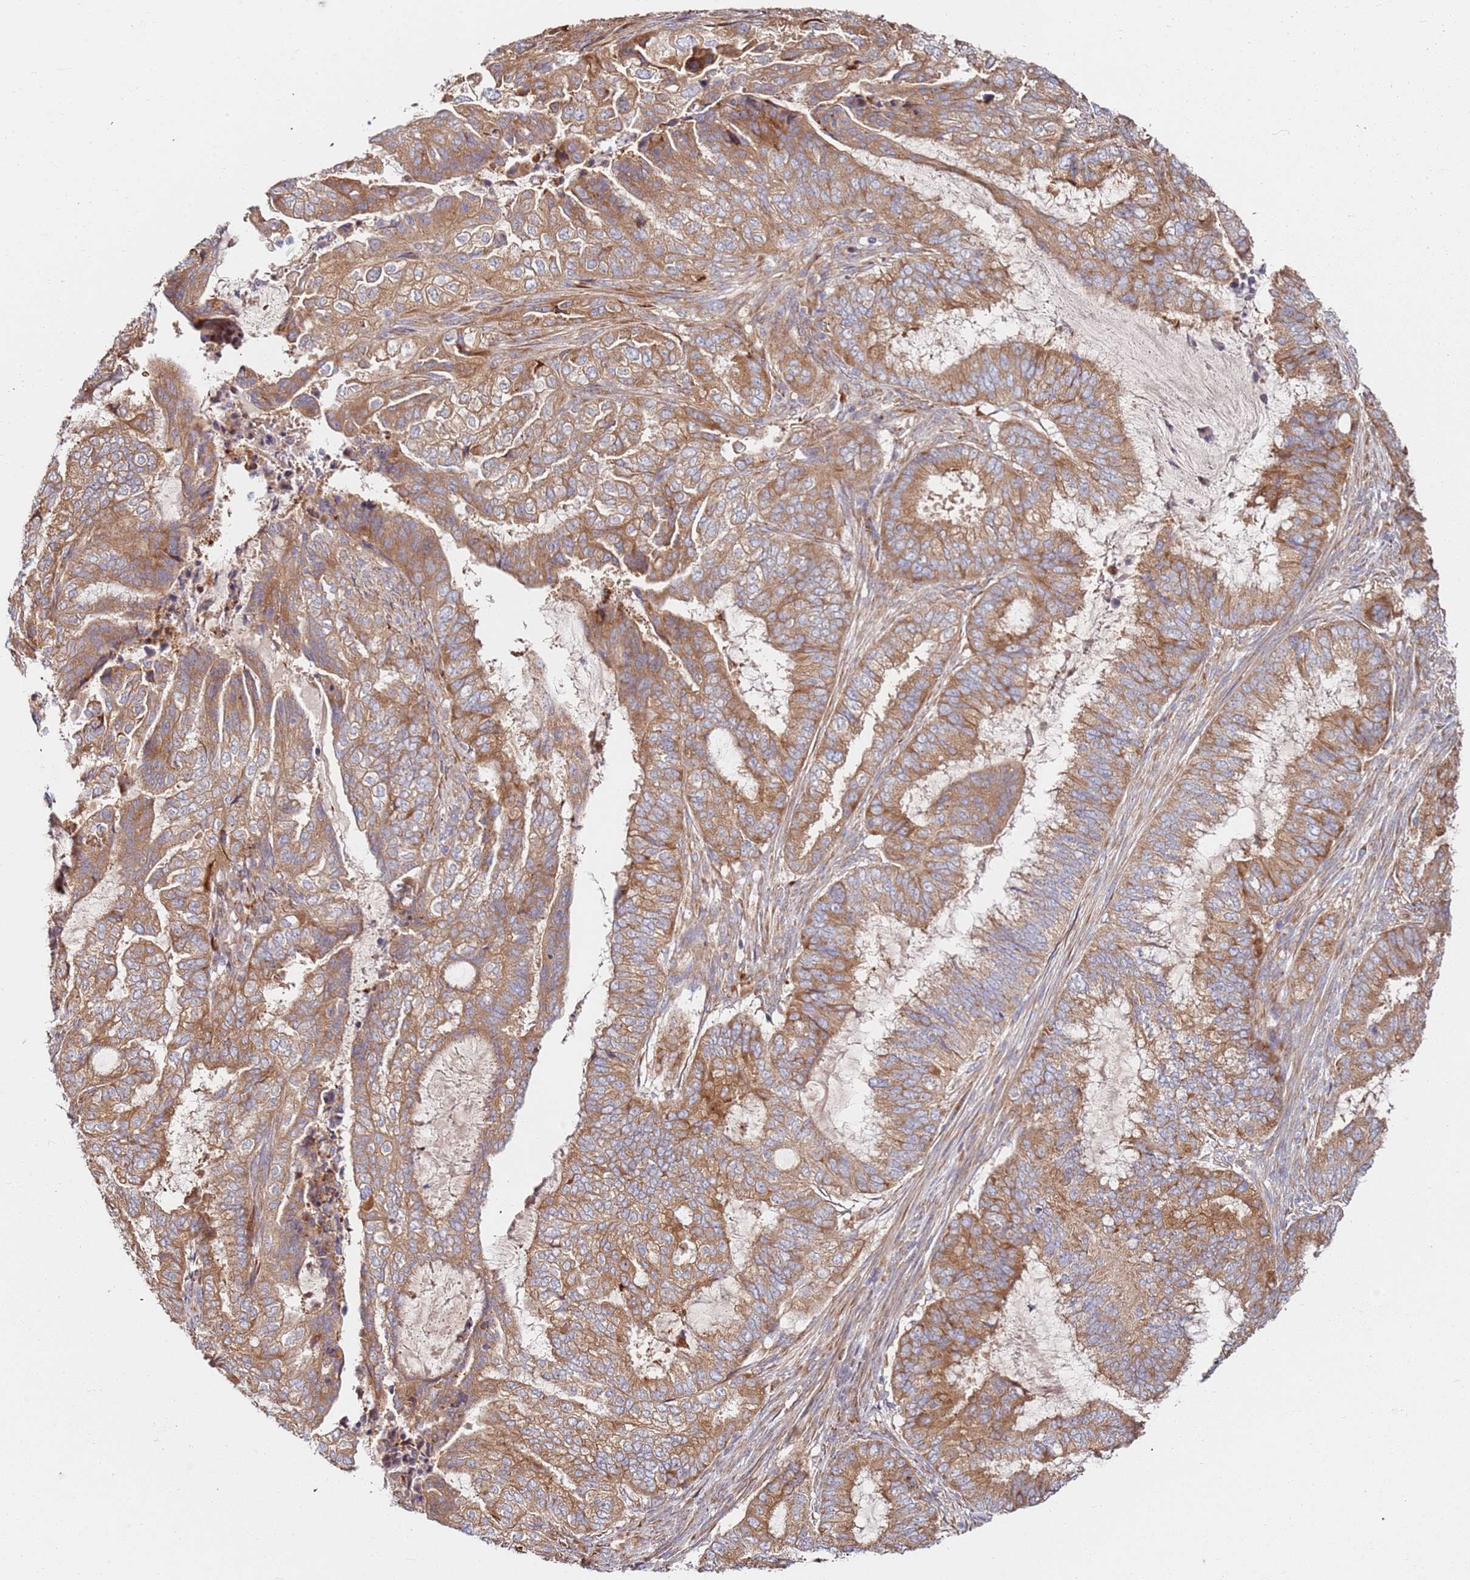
{"staining": {"intensity": "moderate", "quantity": ">75%", "location": "cytoplasmic/membranous"}, "tissue": "endometrial cancer", "cell_type": "Tumor cells", "image_type": "cancer", "snomed": [{"axis": "morphology", "description": "Adenocarcinoma, NOS"}, {"axis": "topography", "description": "Endometrium"}], "caption": "Immunohistochemical staining of human adenocarcinoma (endometrial) exhibits medium levels of moderate cytoplasmic/membranous staining in about >75% of tumor cells.", "gene": "RPS3A", "patient": {"sex": "female", "age": 51}}